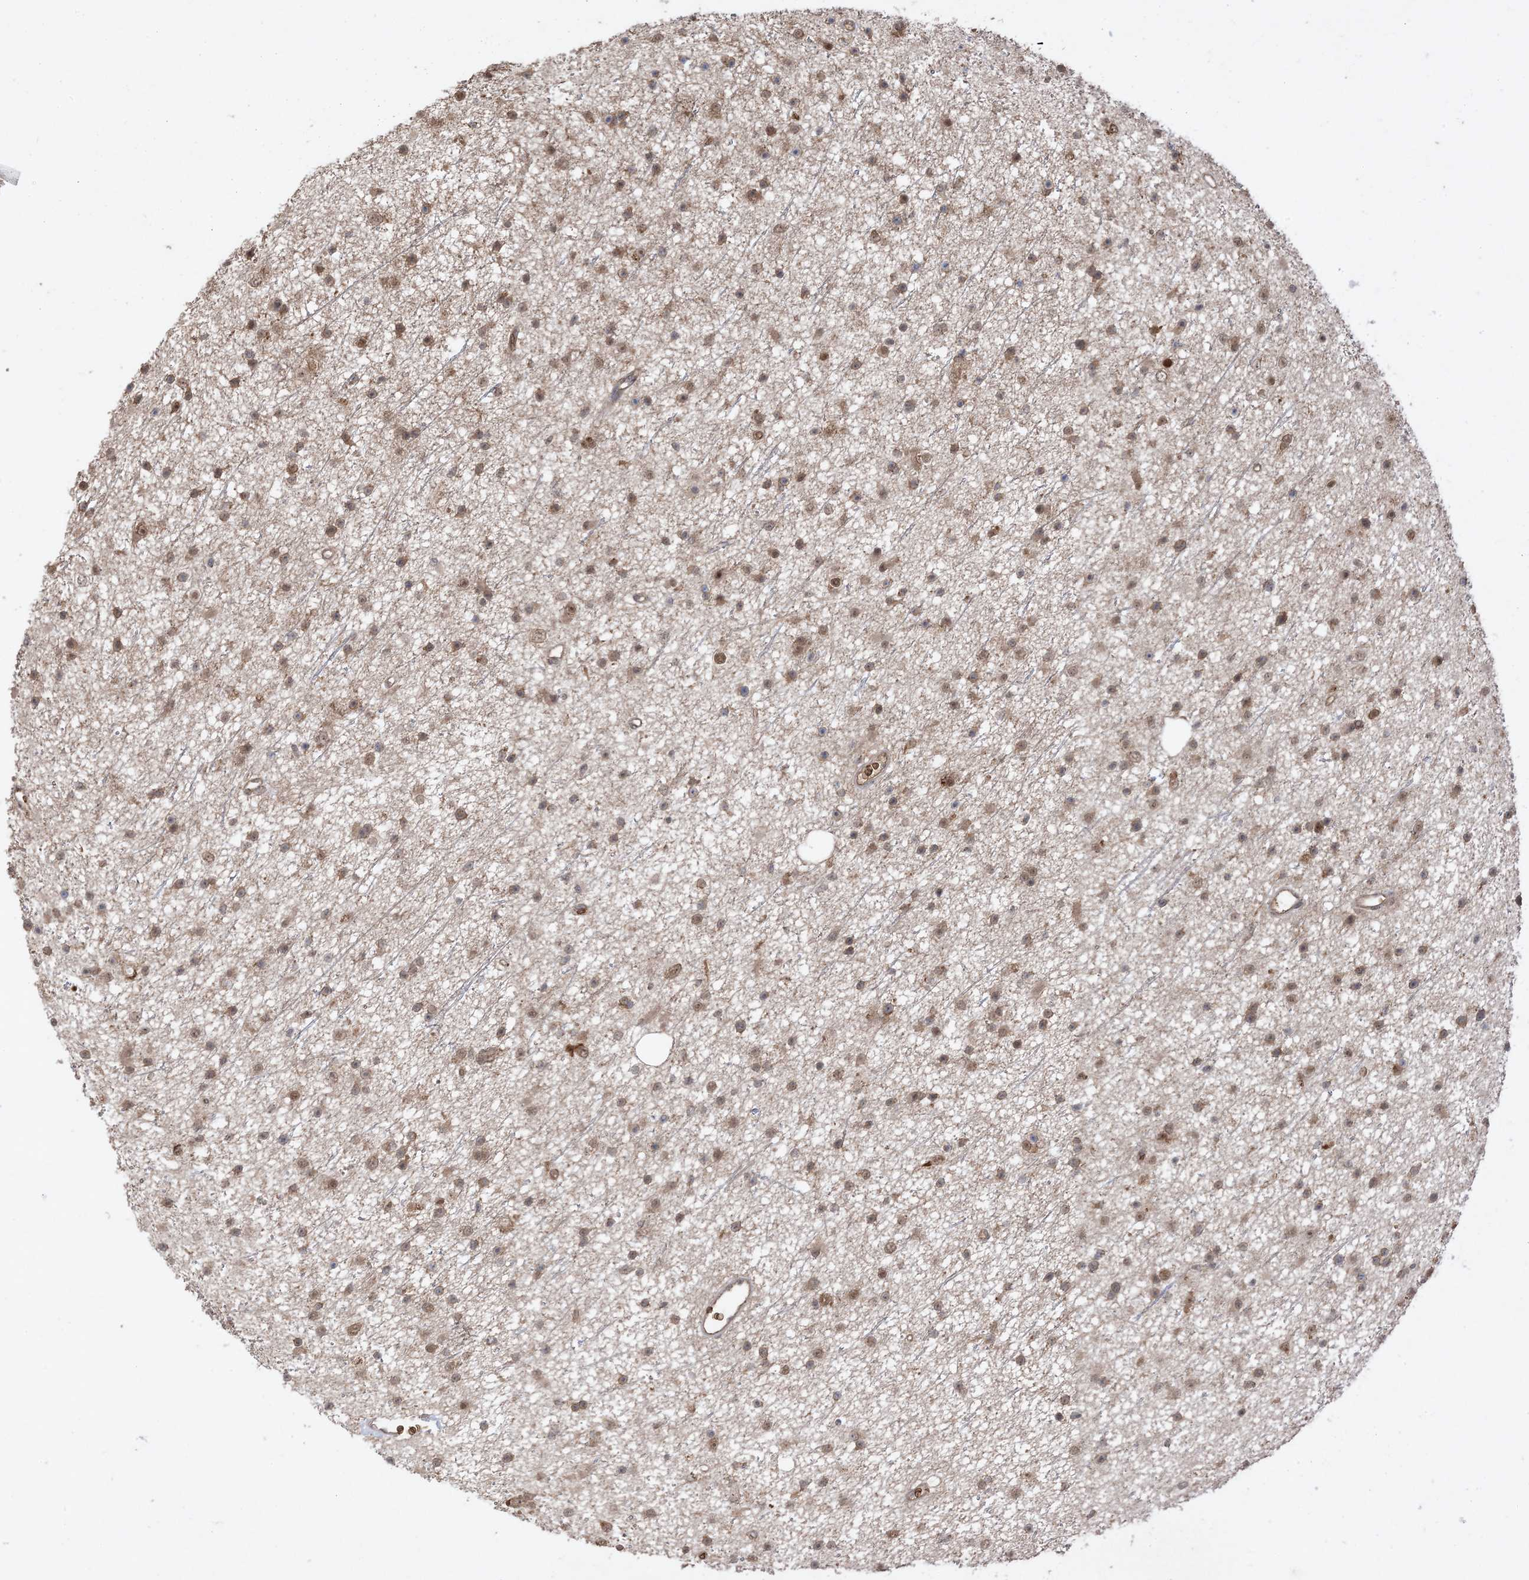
{"staining": {"intensity": "moderate", "quantity": ">75%", "location": "cytoplasmic/membranous,nuclear"}, "tissue": "glioma", "cell_type": "Tumor cells", "image_type": "cancer", "snomed": [{"axis": "morphology", "description": "Glioma, malignant, Low grade"}, {"axis": "topography", "description": "Cerebral cortex"}], "caption": "This histopathology image displays immunohistochemistry staining of human glioma, with medium moderate cytoplasmic/membranous and nuclear expression in approximately >75% of tumor cells.", "gene": "PUSL1", "patient": {"sex": "female", "age": 39}}